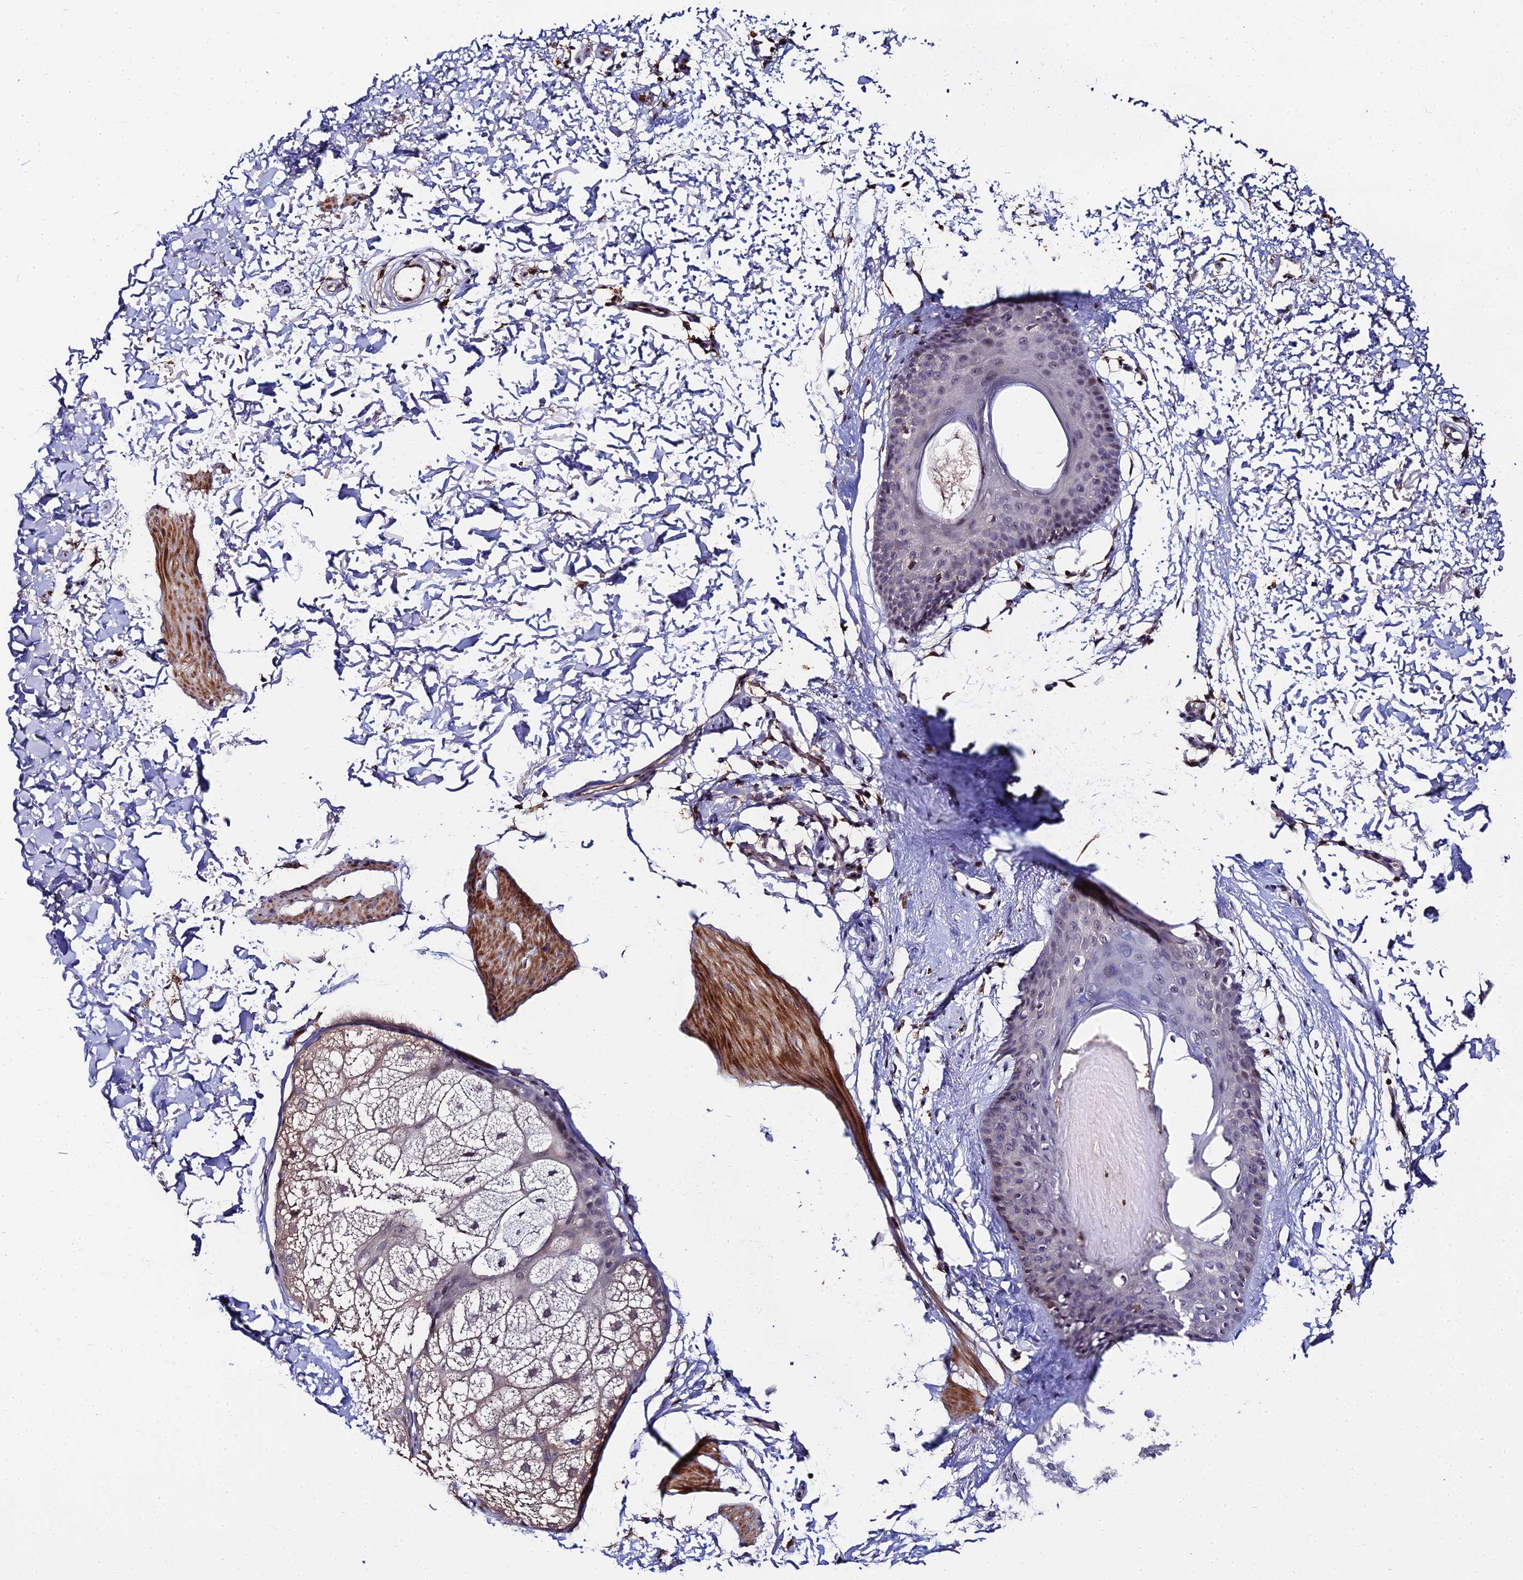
{"staining": {"intensity": "weak", "quantity": ">75%", "location": "cytoplasmic/membranous"}, "tissue": "skin", "cell_type": "Fibroblasts", "image_type": "normal", "snomed": [{"axis": "morphology", "description": "Normal tissue, NOS"}, {"axis": "topography", "description": "Skin"}], "caption": "Protein analysis of benign skin displays weak cytoplasmic/membranous positivity in approximately >75% of fibroblasts.", "gene": "LSM5", "patient": {"sex": "male", "age": 66}}